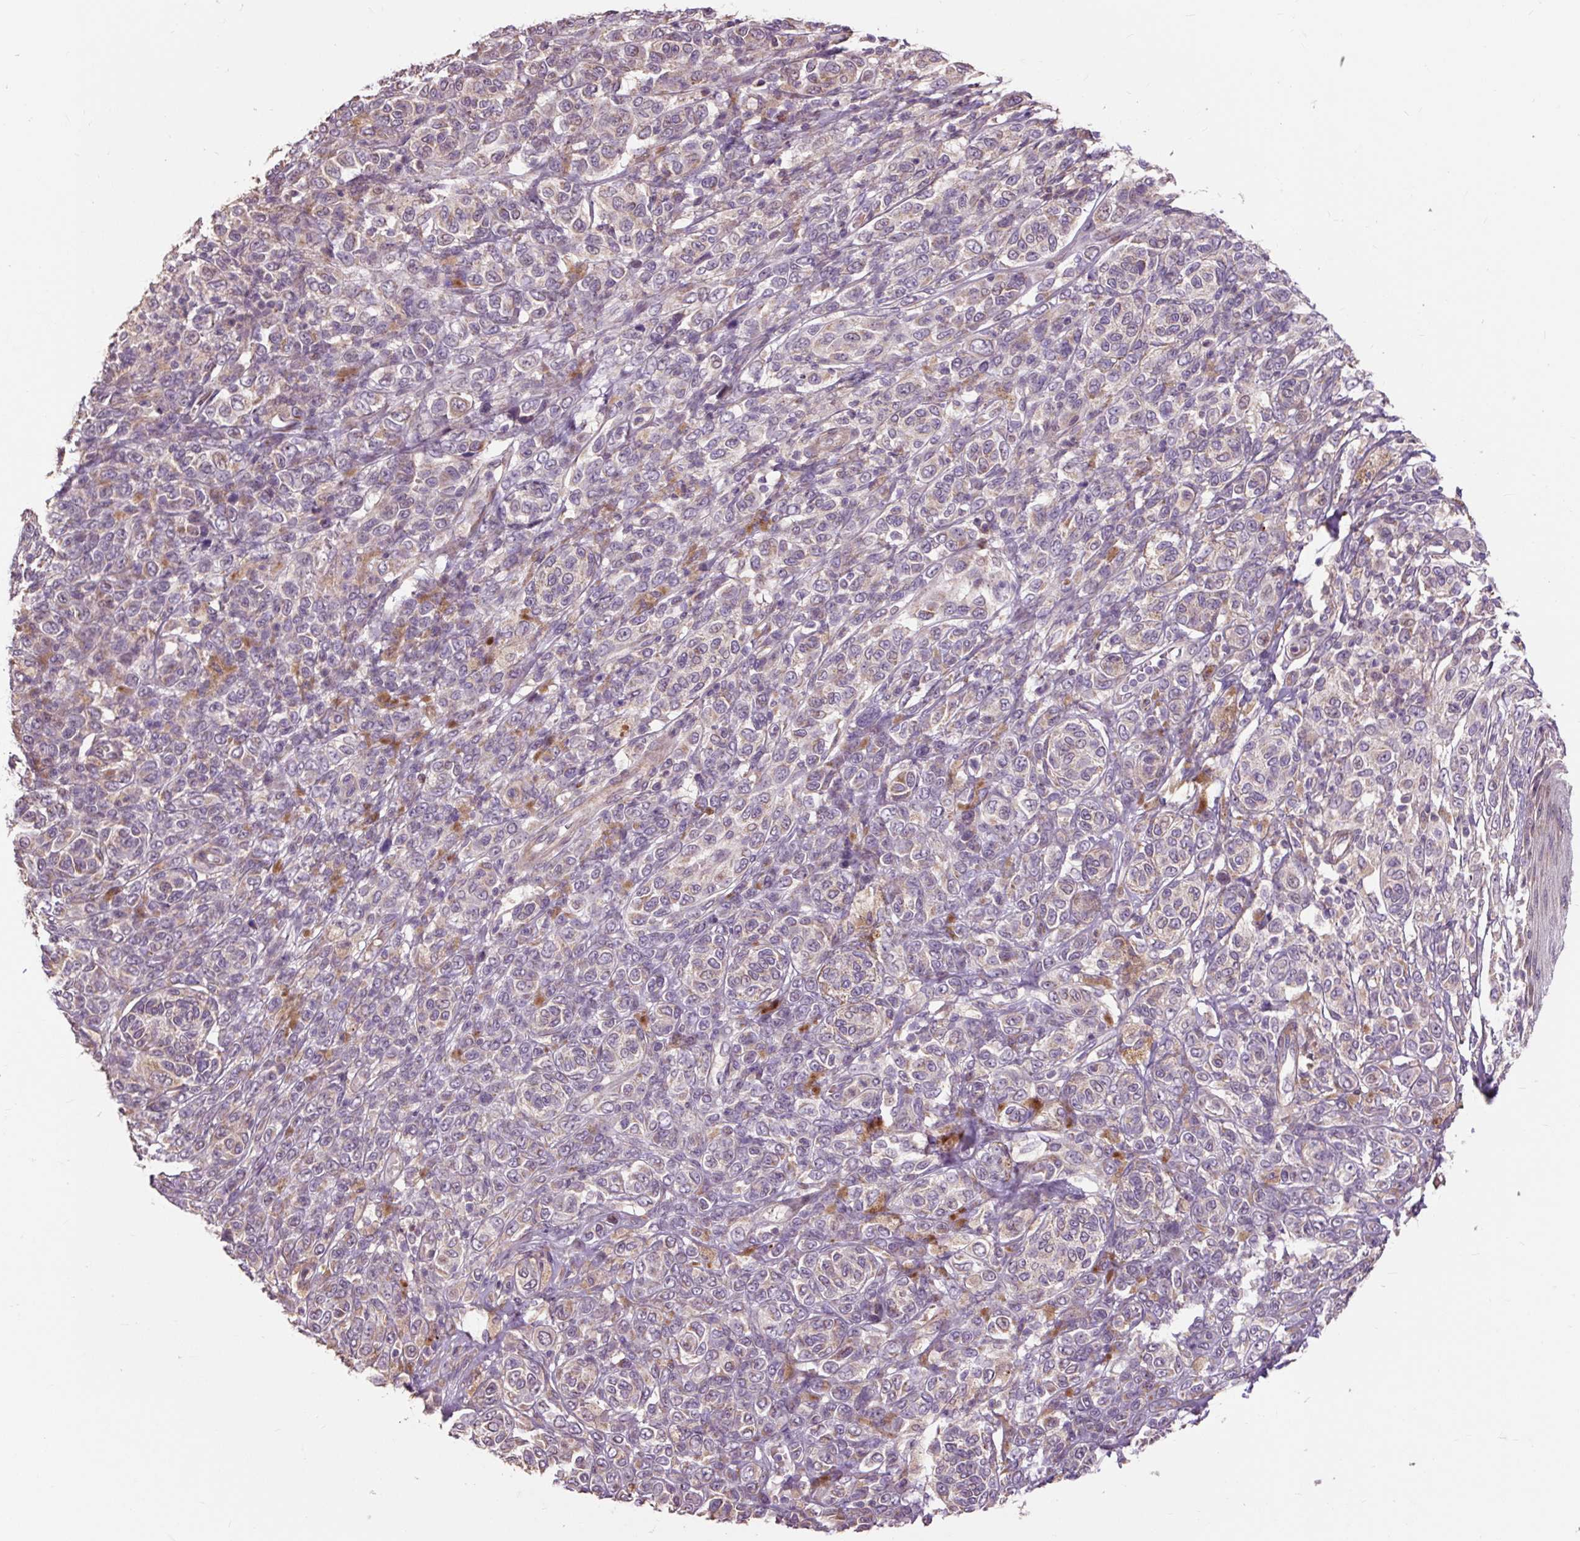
{"staining": {"intensity": "negative", "quantity": "none", "location": "none"}, "tissue": "melanoma", "cell_type": "Tumor cells", "image_type": "cancer", "snomed": [{"axis": "morphology", "description": "Malignant melanoma, NOS"}, {"axis": "topography", "description": "Skin"}], "caption": "Malignant melanoma was stained to show a protein in brown. There is no significant positivity in tumor cells. (IHC, brightfield microscopy, high magnification).", "gene": "PRIMPOL", "patient": {"sex": "male", "age": 42}}